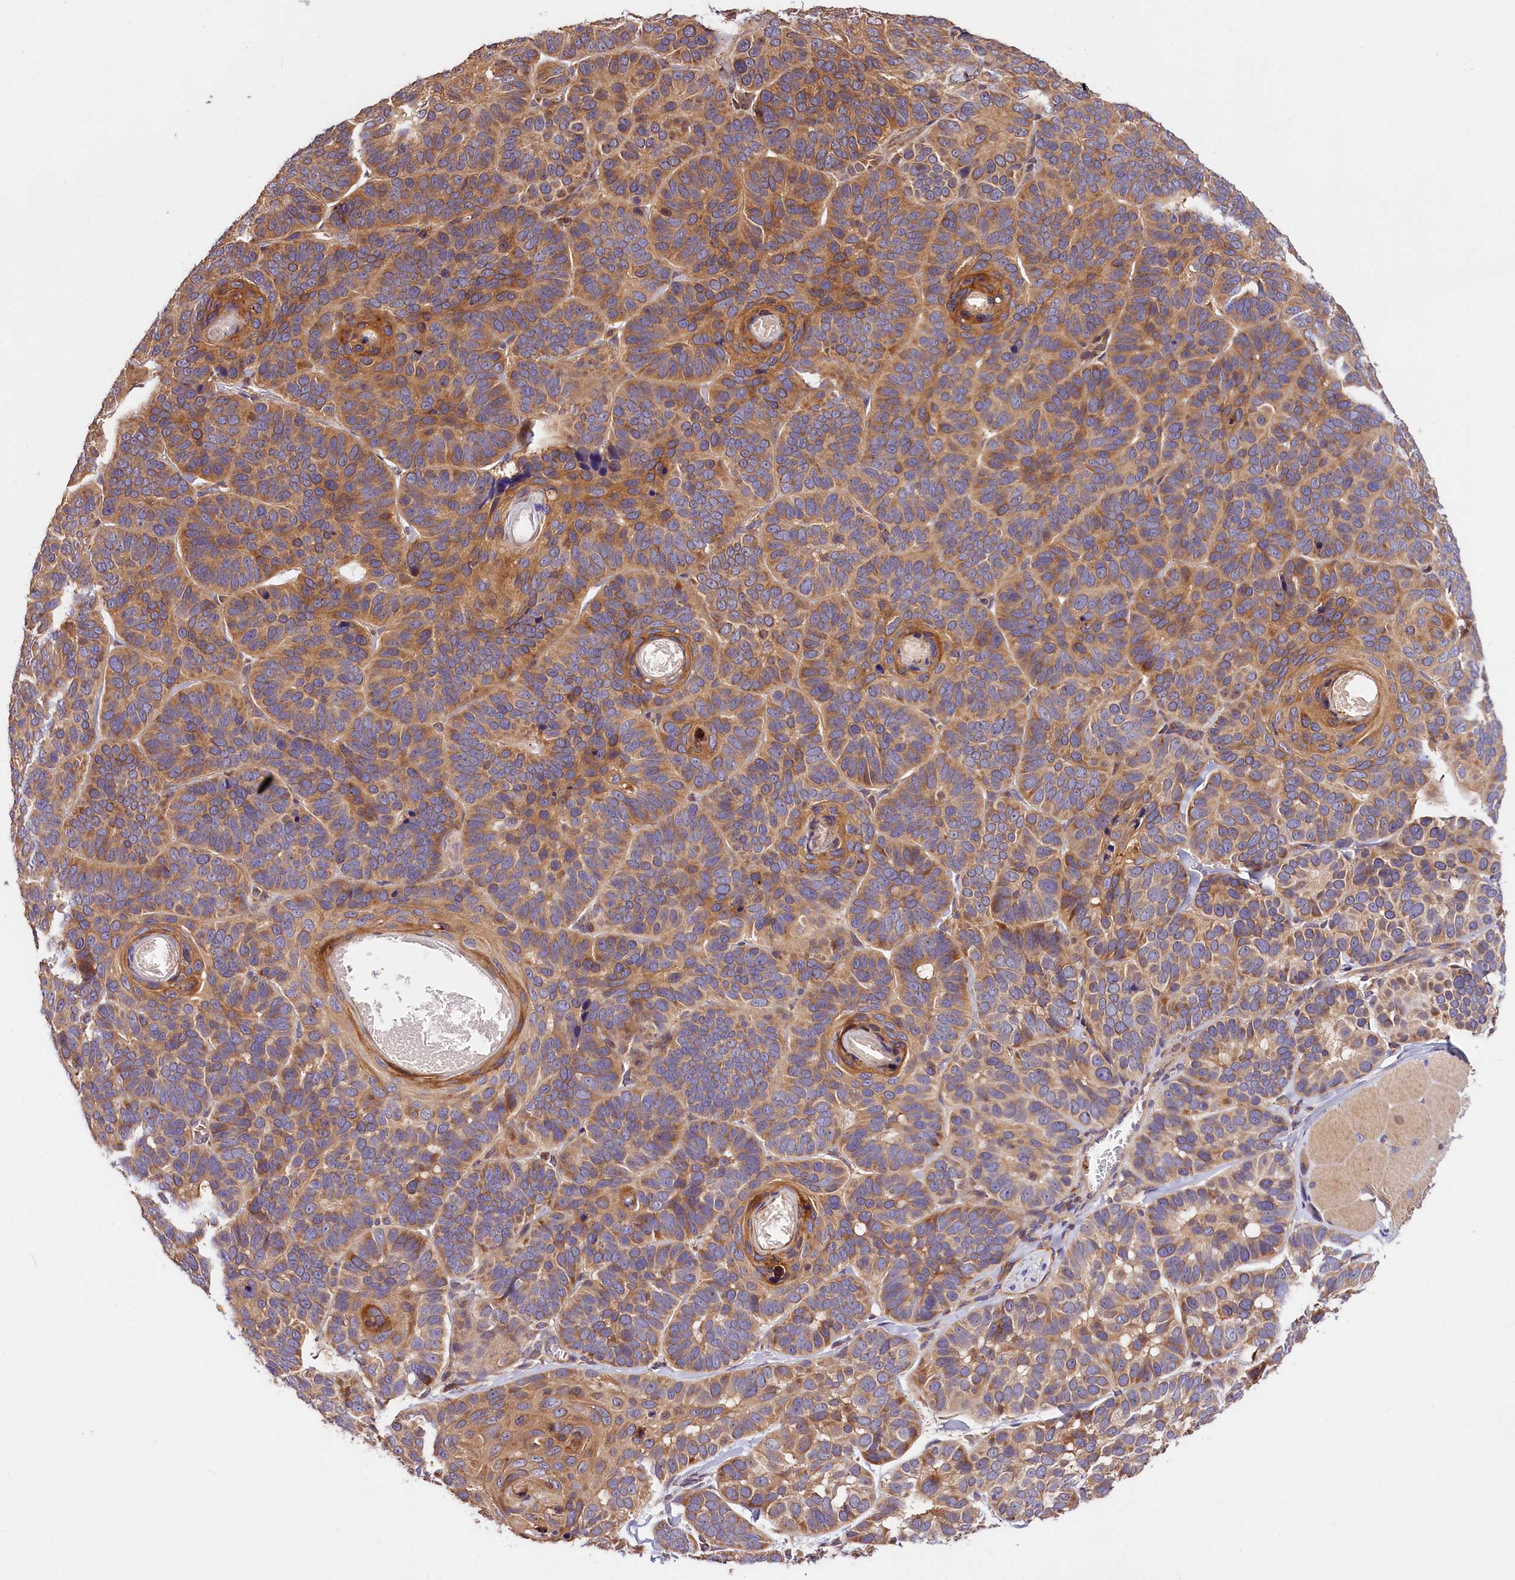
{"staining": {"intensity": "moderate", "quantity": ">75%", "location": "cytoplasmic/membranous"}, "tissue": "skin cancer", "cell_type": "Tumor cells", "image_type": "cancer", "snomed": [{"axis": "morphology", "description": "Basal cell carcinoma"}, {"axis": "topography", "description": "Skin"}], "caption": "Skin cancer tissue shows moderate cytoplasmic/membranous staining in about >75% of tumor cells, visualized by immunohistochemistry.", "gene": "KPTN", "patient": {"sex": "male", "age": 62}}